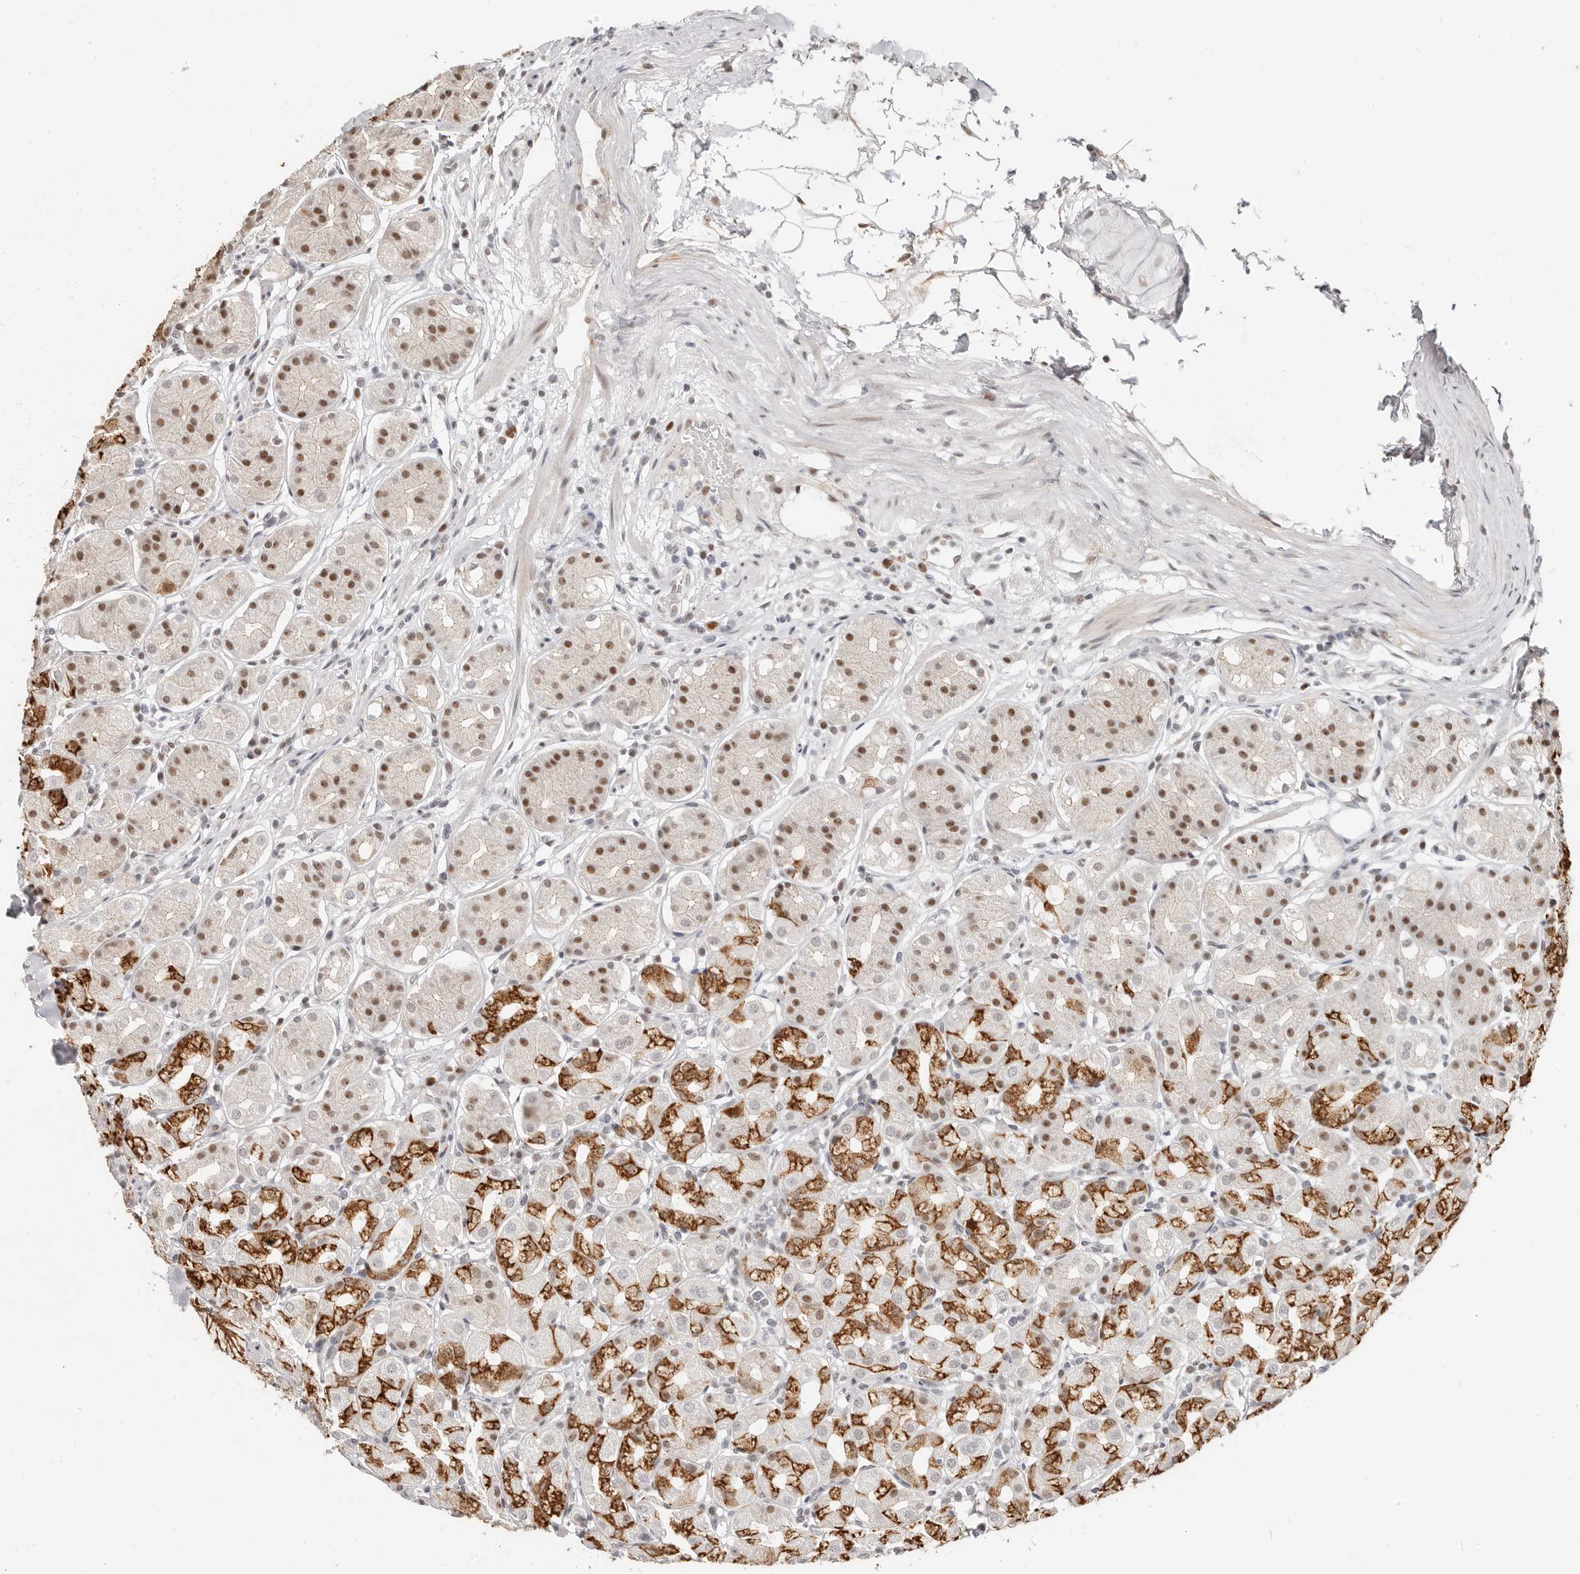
{"staining": {"intensity": "strong", "quantity": "25%-75%", "location": "cytoplasmic/membranous,nuclear"}, "tissue": "stomach", "cell_type": "Glandular cells", "image_type": "normal", "snomed": [{"axis": "morphology", "description": "Normal tissue, NOS"}, {"axis": "topography", "description": "Stomach"}, {"axis": "topography", "description": "Stomach, lower"}], "caption": "Glandular cells reveal high levels of strong cytoplasmic/membranous,nuclear expression in about 25%-75% of cells in normal human stomach. (brown staining indicates protein expression, while blue staining denotes nuclei).", "gene": "RFC2", "patient": {"sex": "female", "age": 56}}